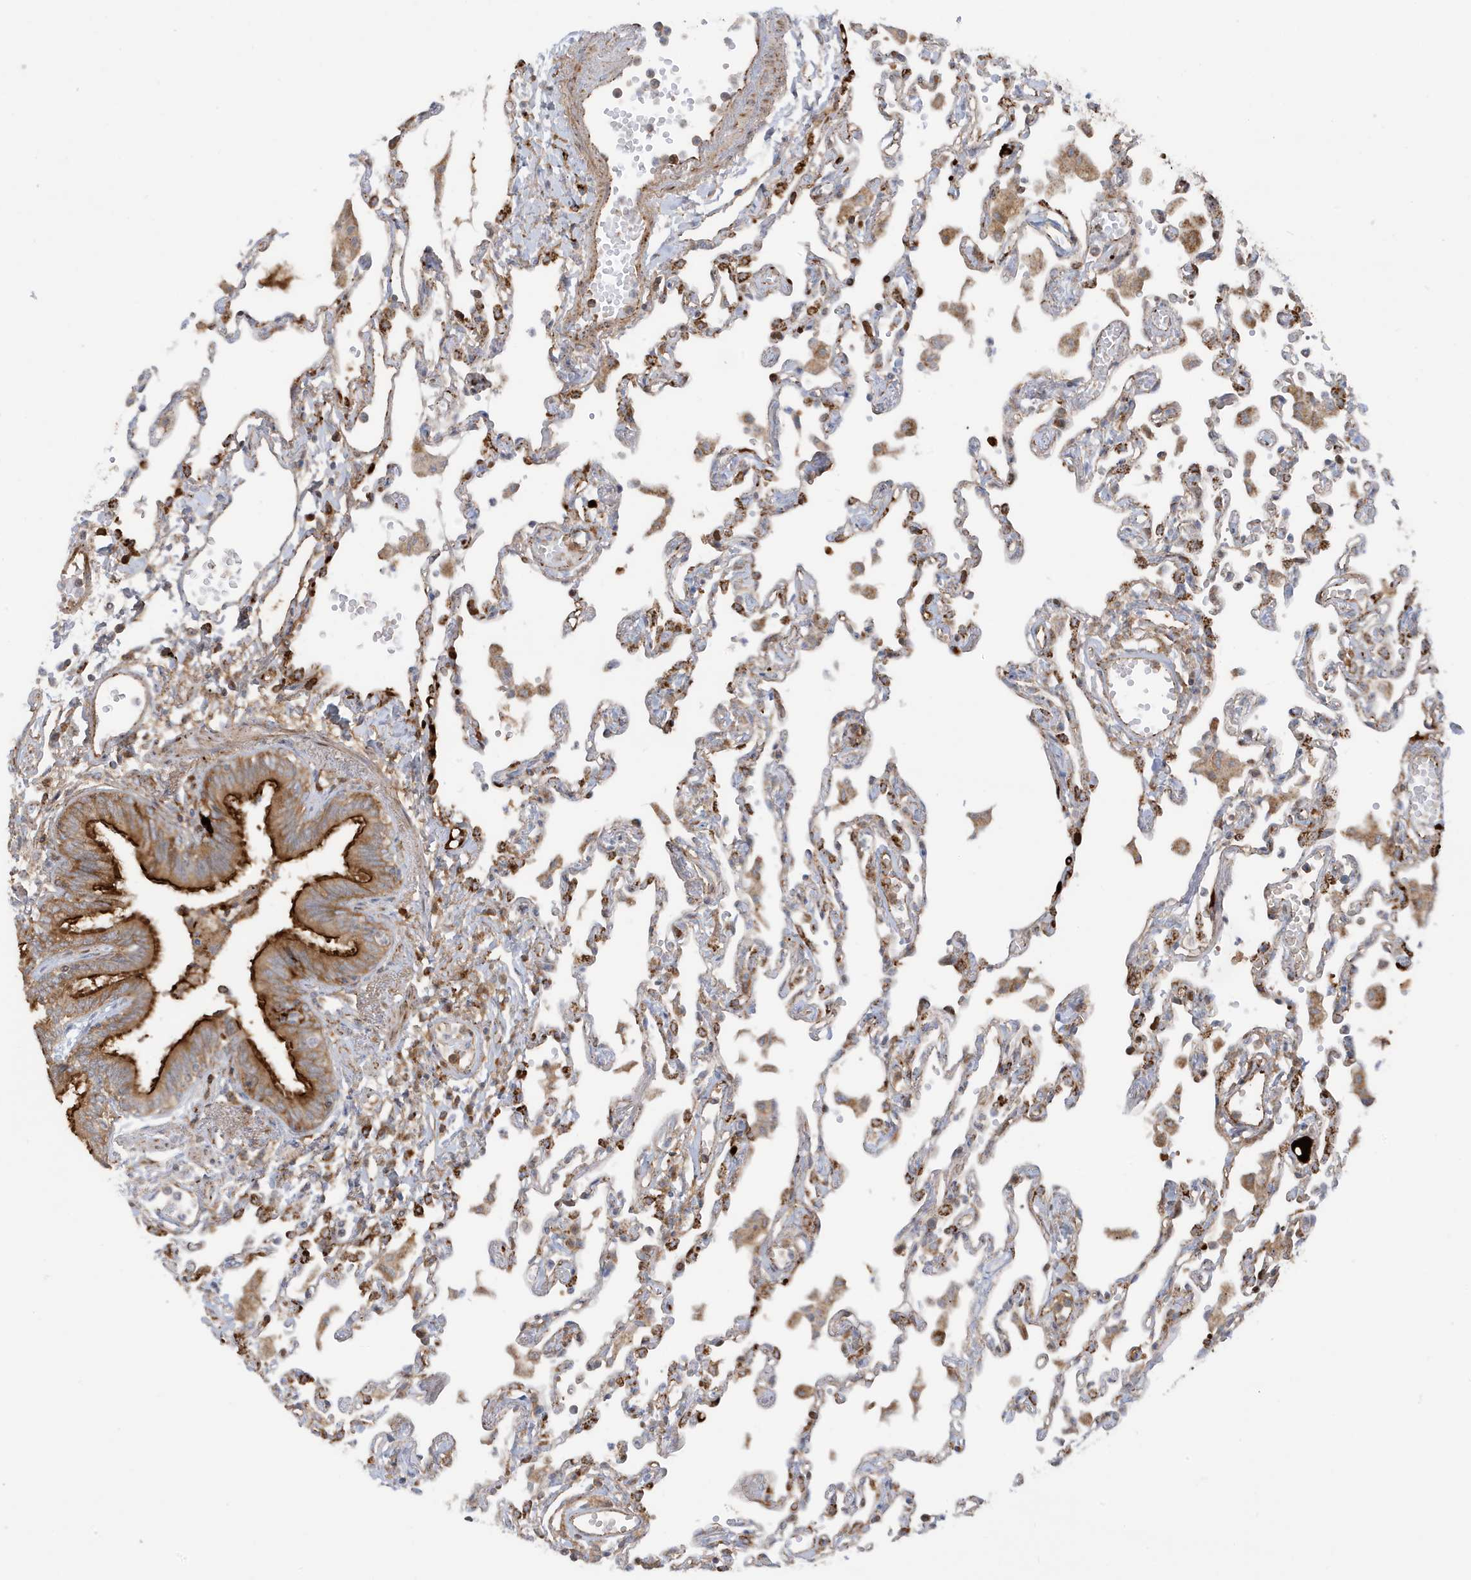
{"staining": {"intensity": "moderate", "quantity": "25%-75%", "location": "cytoplasmic/membranous"}, "tissue": "lung", "cell_type": "Alveolar cells", "image_type": "normal", "snomed": [{"axis": "morphology", "description": "Normal tissue, NOS"}, {"axis": "topography", "description": "Bronchus"}, {"axis": "topography", "description": "Lung"}], "caption": "IHC staining of benign lung, which displays medium levels of moderate cytoplasmic/membranous staining in approximately 25%-75% of alveolar cells indicating moderate cytoplasmic/membranous protein expression. The staining was performed using DAB (brown) for protein detection and nuclei were counterstained in hematoxylin (blue).", "gene": "IFT57", "patient": {"sex": "female", "age": 49}}